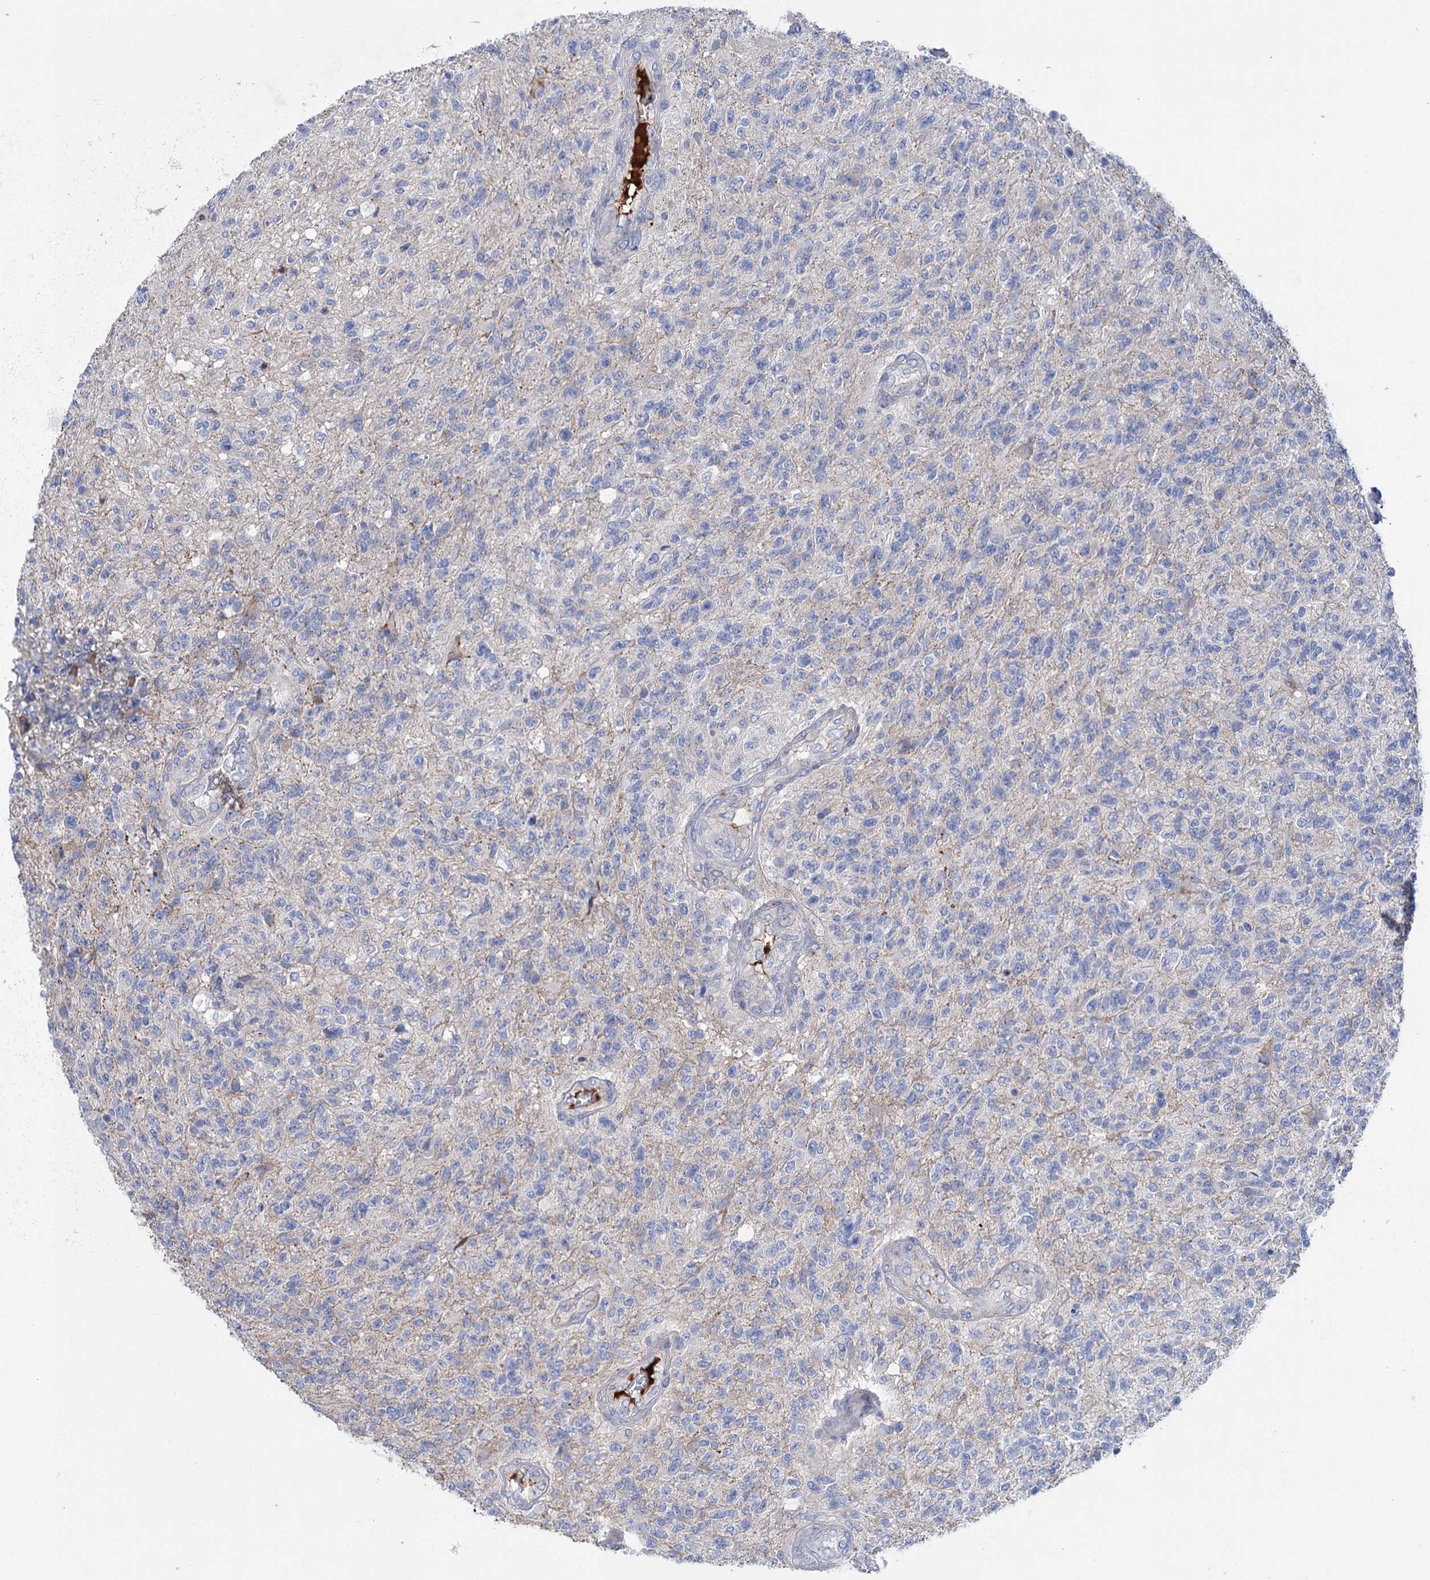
{"staining": {"intensity": "negative", "quantity": "none", "location": "none"}, "tissue": "glioma", "cell_type": "Tumor cells", "image_type": "cancer", "snomed": [{"axis": "morphology", "description": "Glioma, malignant, High grade"}, {"axis": "topography", "description": "Brain"}], "caption": "Protein analysis of malignant glioma (high-grade) displays no significant positivity in tumor cells.", "gene": "PPP1R32", "patient": {"sex": "male", "age": 56}}